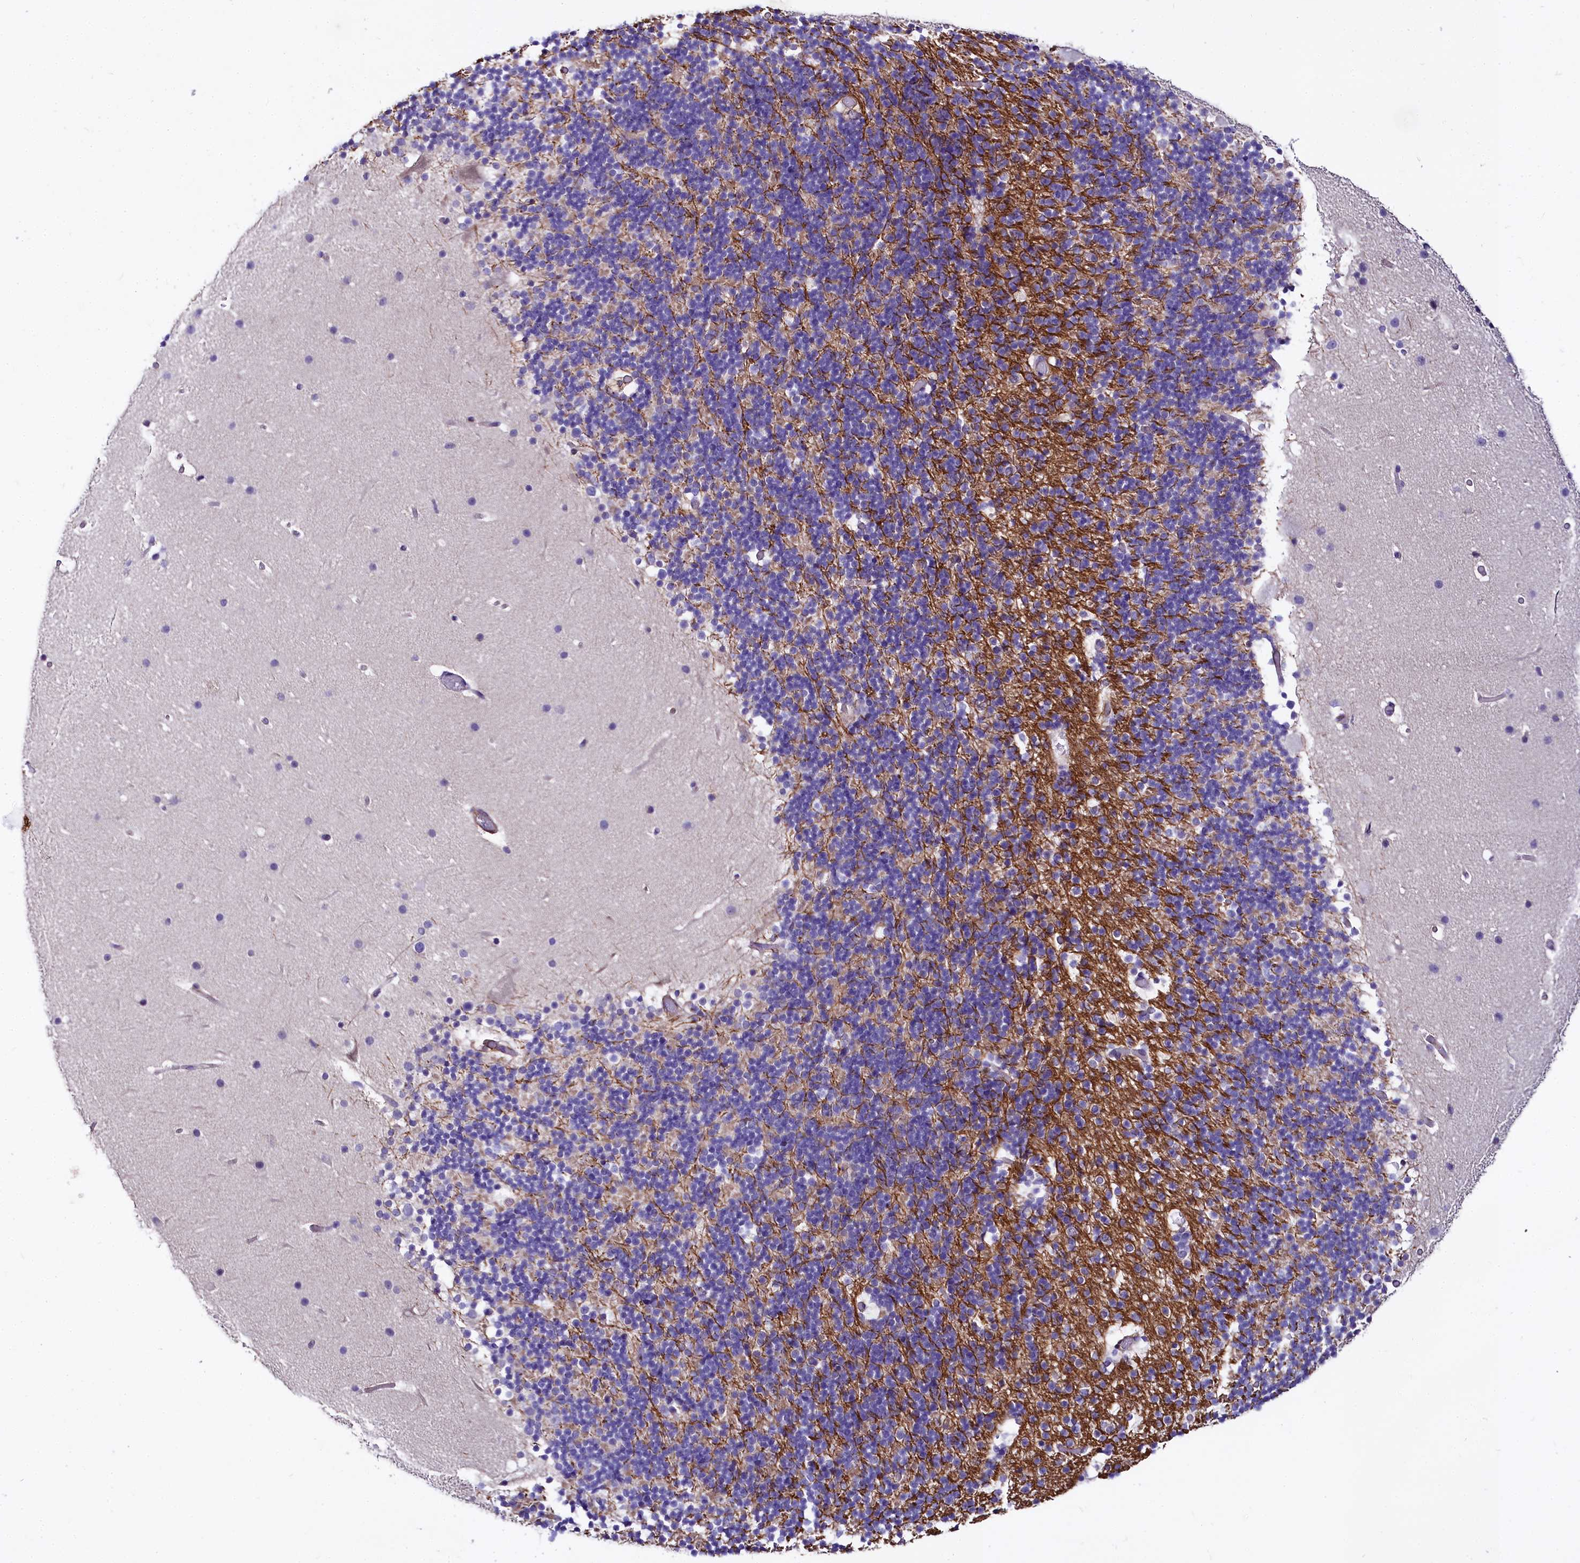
{"staining": {"intensity": "negative", "quantity": "none", "location": "none"}, "tissue": "cerebellum", "cell_type": "Cells in granular layer", "image_type": "normal", "snomed": [{"axis": "morphology", "description": "Normal tissue, NOS"}, {"axis": "topography", "description": "Cerebellum"}], "caption": "Benign cerebellum was stained to show a protein in brown. There is no significant expression in cells in granular layer.", "gene": "FCHSD2", "patient": {"sex": "male", "age": 57}}